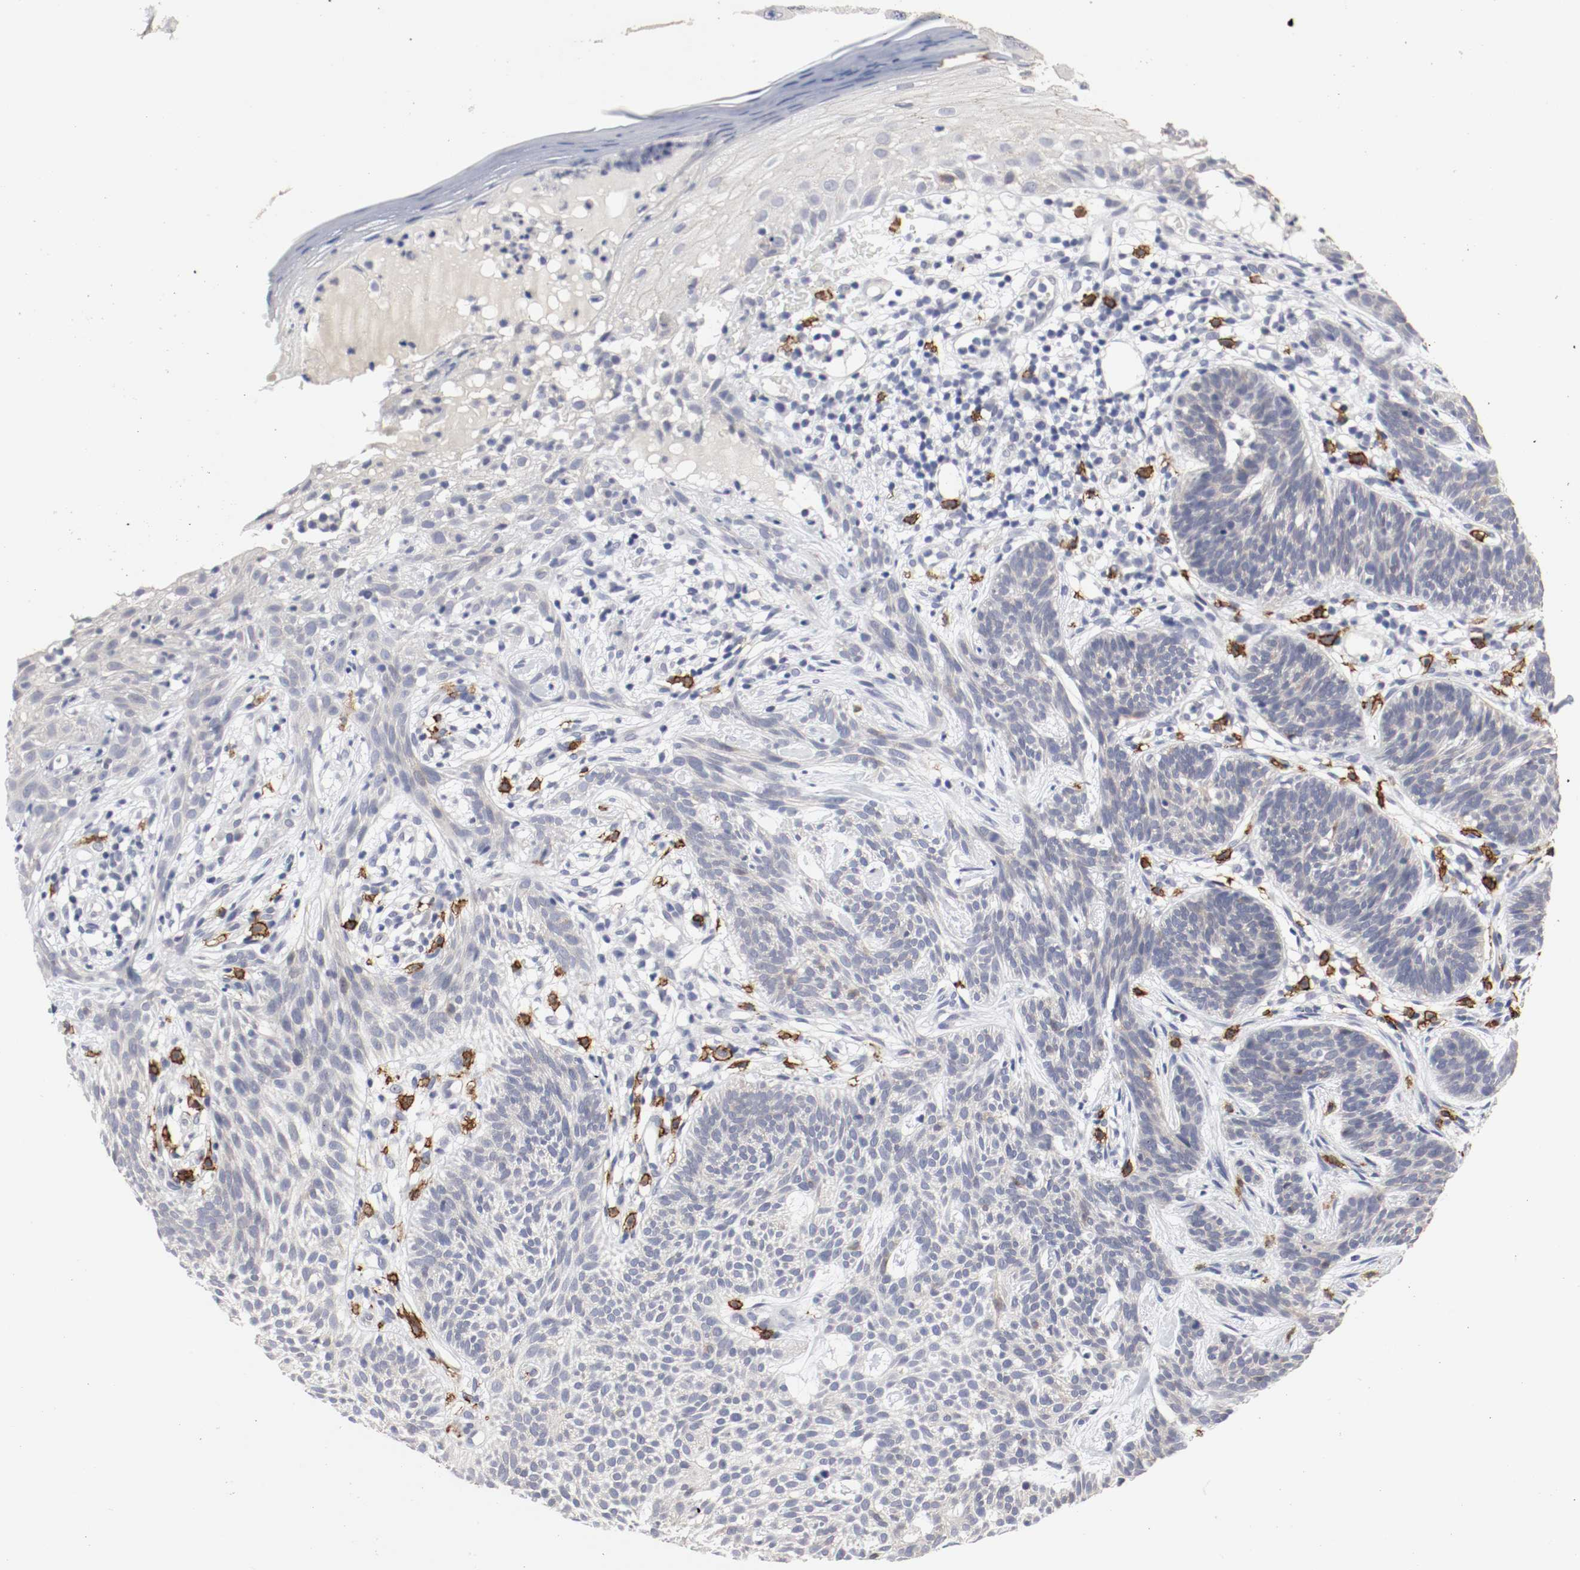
{"staining": {"intensity": "negative", "quantity": "none", "location": "none"}, "tissue": "skin cancer", "cell_type": "Tumor cells", "image_type": "cancer", "snomed": [{"axis": "morphology", "description": "Normal tissue, NOS"}, {"axis": "morphology", "description": "Basal cell carcinoma"}, {"axis": "topography", "description": "Skin"}], "caption": "This is an IHC image of human skin basal cell carcinoma. There is no expression in tumor cells.", "gene": "KIT", "patient": {"sex": "female", "age": 69}}